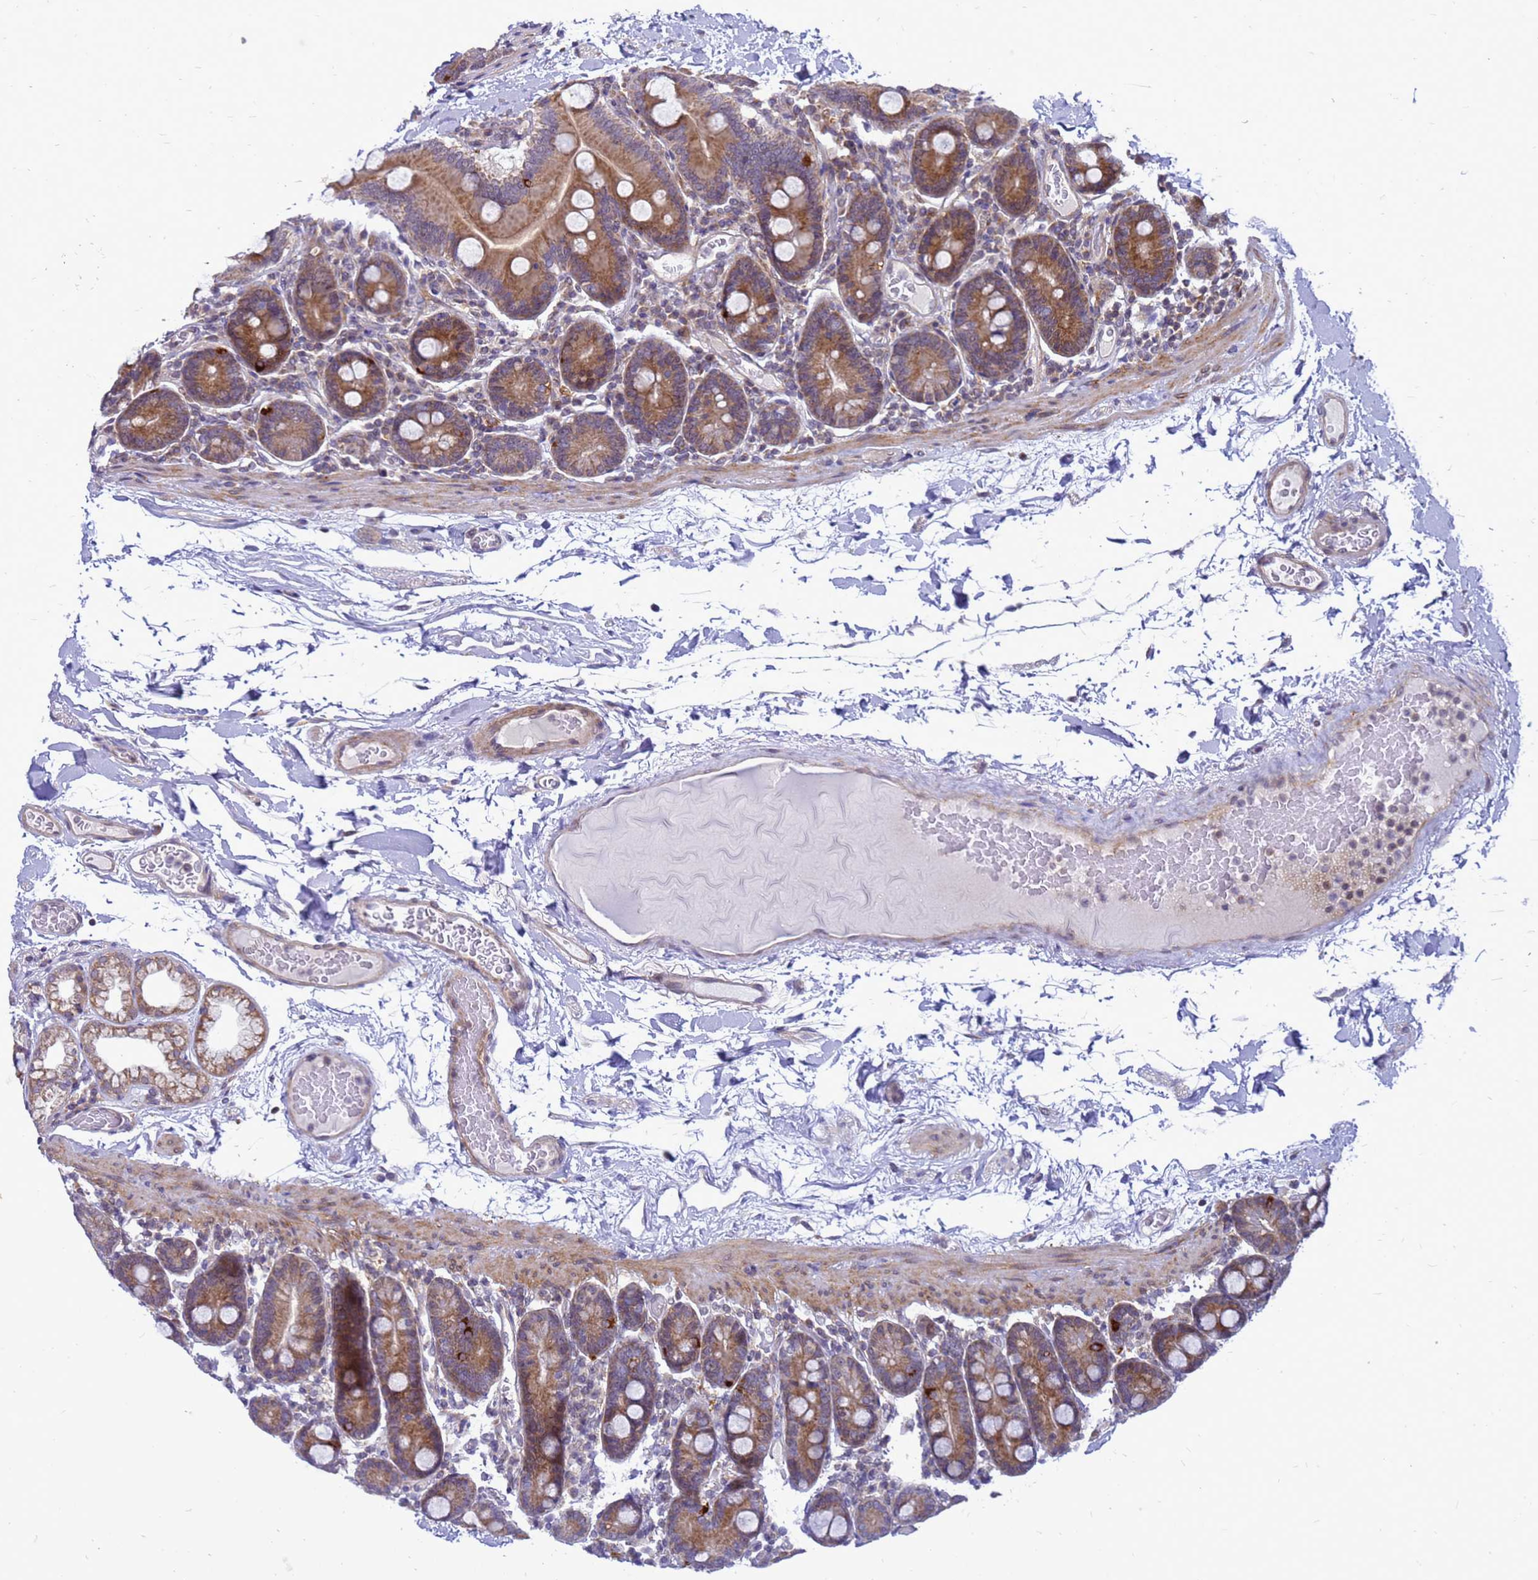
{"staining": {"intensity": "moderate", "quantity": ">75%", "location": "cytoplasmic/membranous"}, "tissue": "duodenum", "cell_type": "Glandular cells", "image_type": "normal", "snomed": [{"axis": "morphology", "description": "Normal tissue, NOS"}, {"axis": "topography", "description": "Duodenum"}], "caption": "Protein staining of unremarkable duodenum reveals moderate cytoplasmic/membranous positivity in approximately >75% of glandular cells.", "gene": "C12orf43", "patient": {"sex": "male", "age": 55}}